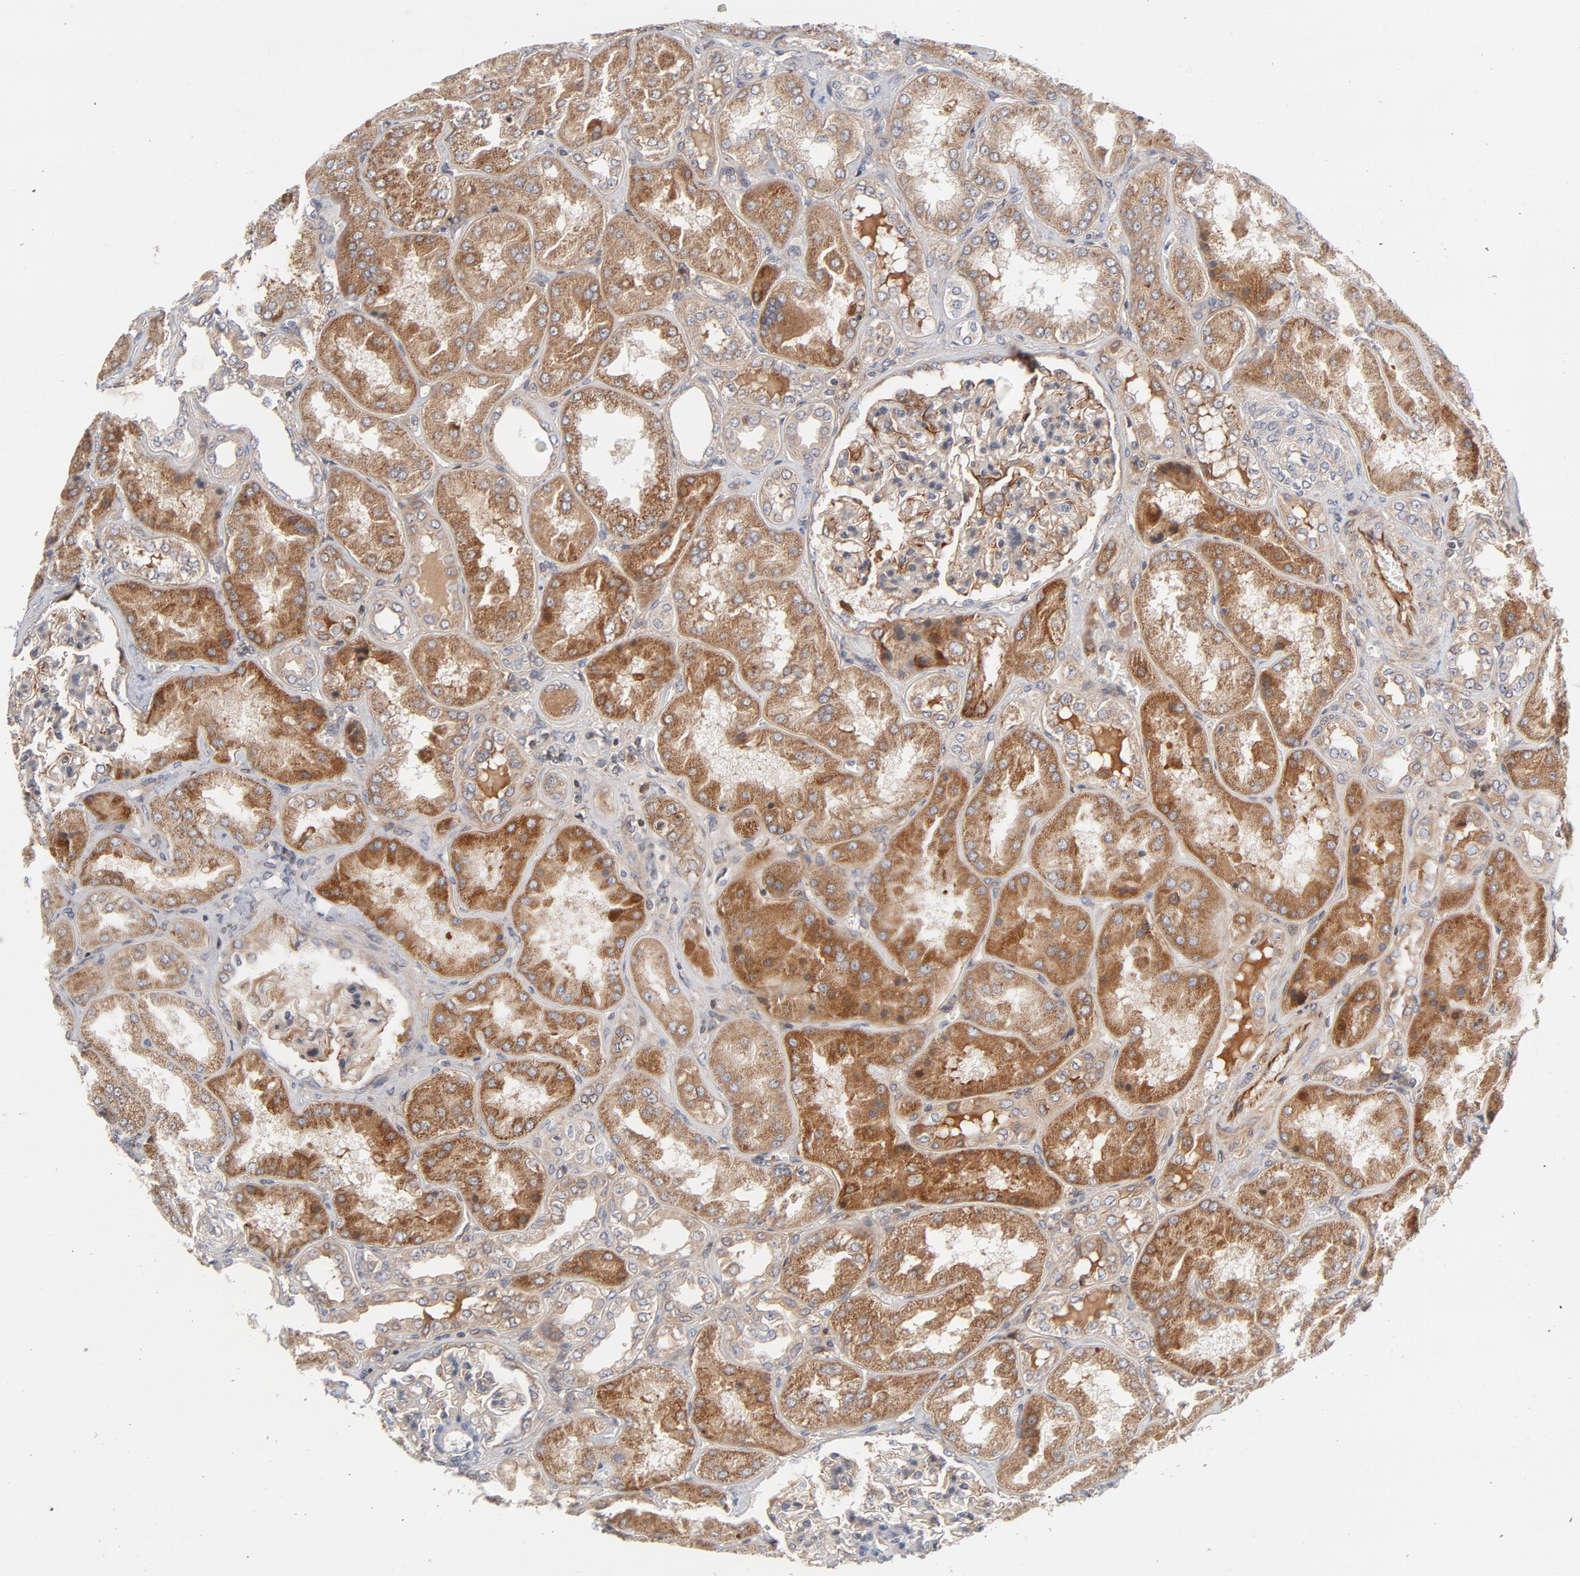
{"staining": {"intensity": "moderate", "quantity": ">75%", "location": "cytoplasmic/membranous"}, "tissue": "kidney", "cell_type": "Cells in glomeruli", "image_type": "normal", "snomed": [{"axis": "morphology", "description": "Normal tissue, NOS"}, {"axis": "topography", "description": "Kidney"}], "caption": "Moderate cytoplasmic/membranous protein expression is identified in about >75% of cells in glomeruli in kidney. (DAB = brown stain, brightfield microscopy at high magnification).", "gene": "DNAAF2", "patient": {"sex": "female", "age": 56}}